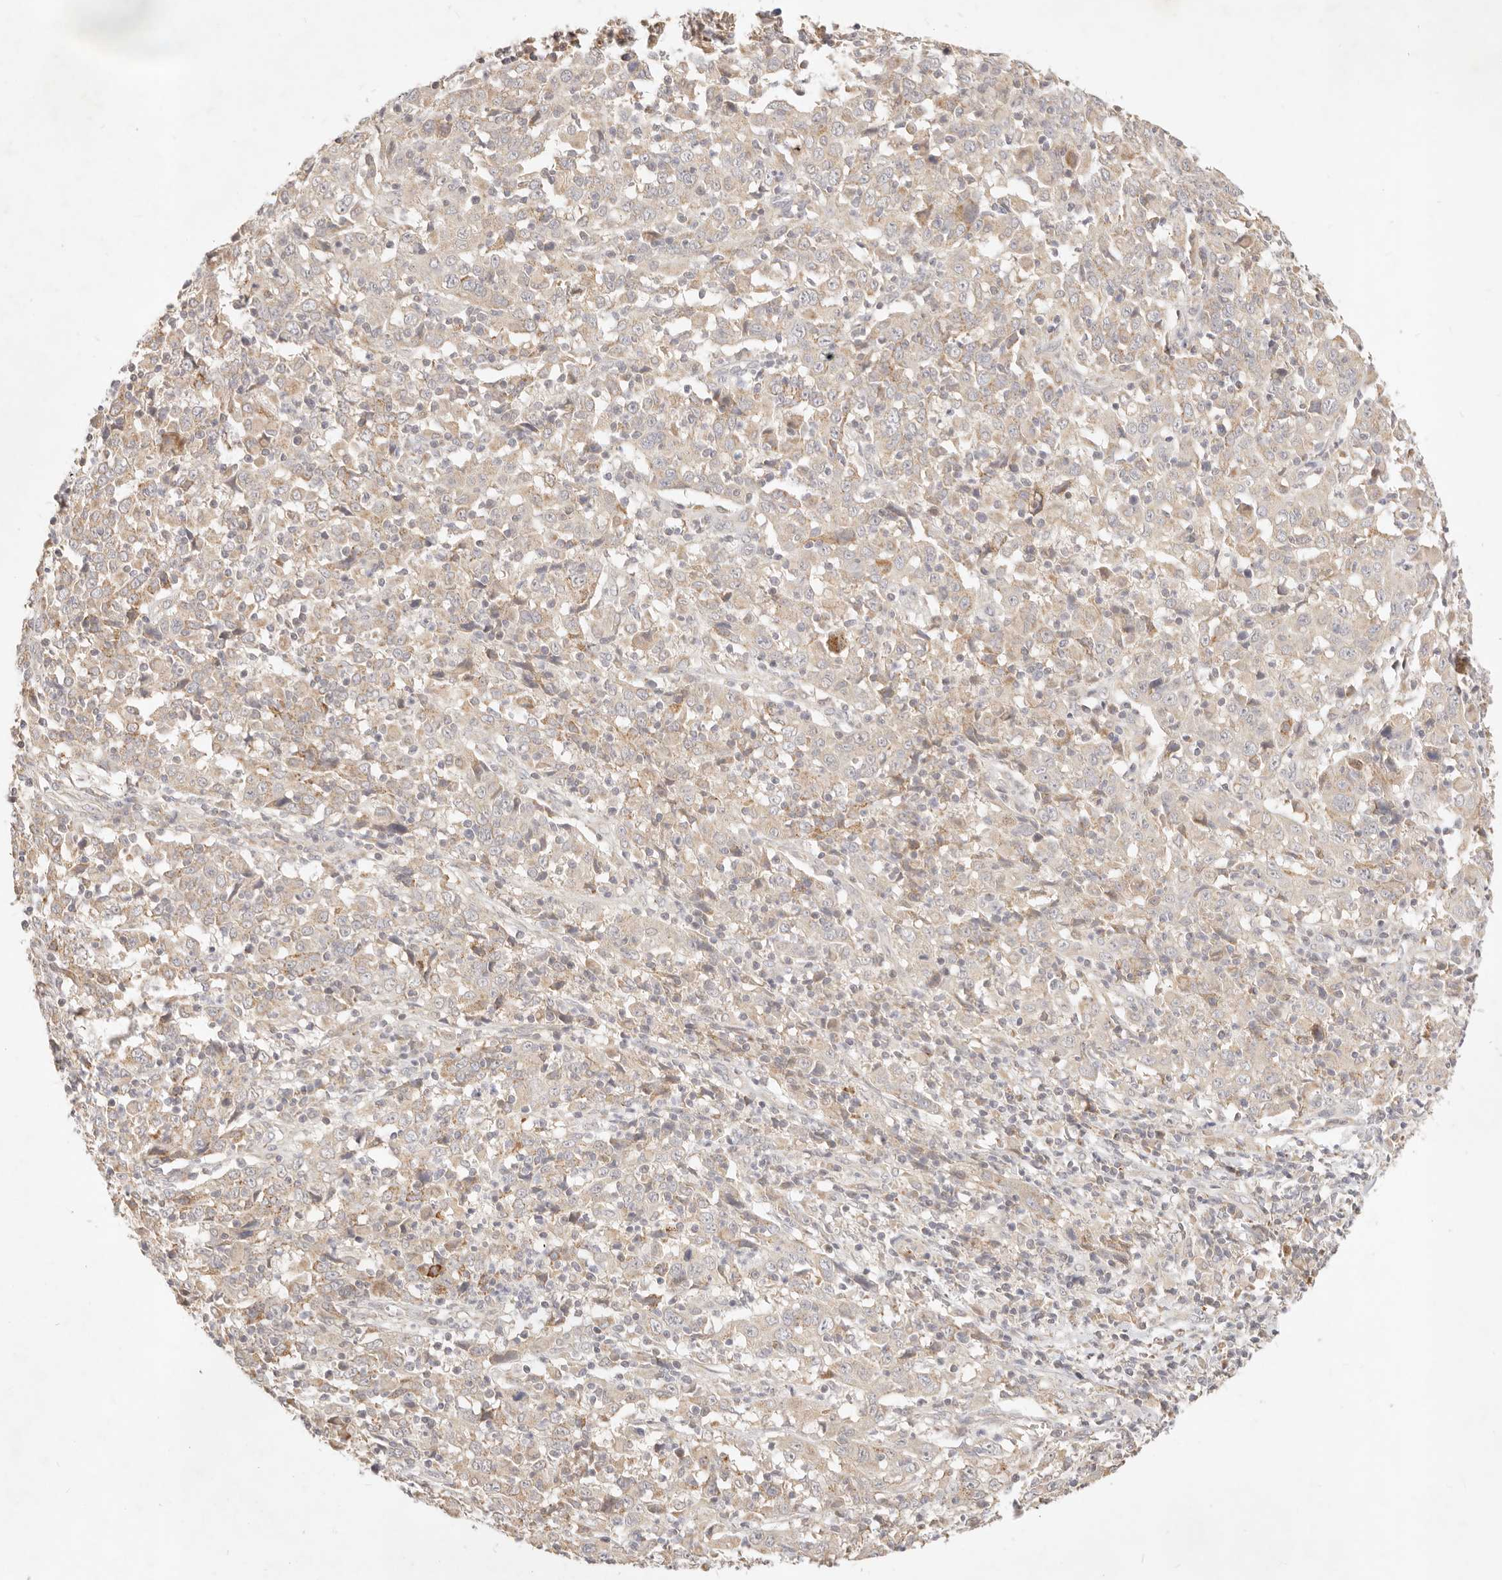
{"staining": {"intensity": "weak", "quantity": "<25%", "location": "cytoplasmic/membranous"}, "tissue": "cervical cancer", "cell_type": "Tumor cells", "image_type": "cancer", "snomed": [{"axis": "morphology", "description": "Squamous cell carcinoma, NOS"}, {"axis": "topography", "description": "Cervix"}], "caption": "Immunohistochemistry of cervical cancer shows no expression in tumor cells.", "gene": "RUBCNL", "patient": {"sex": "female", "age": 46}}